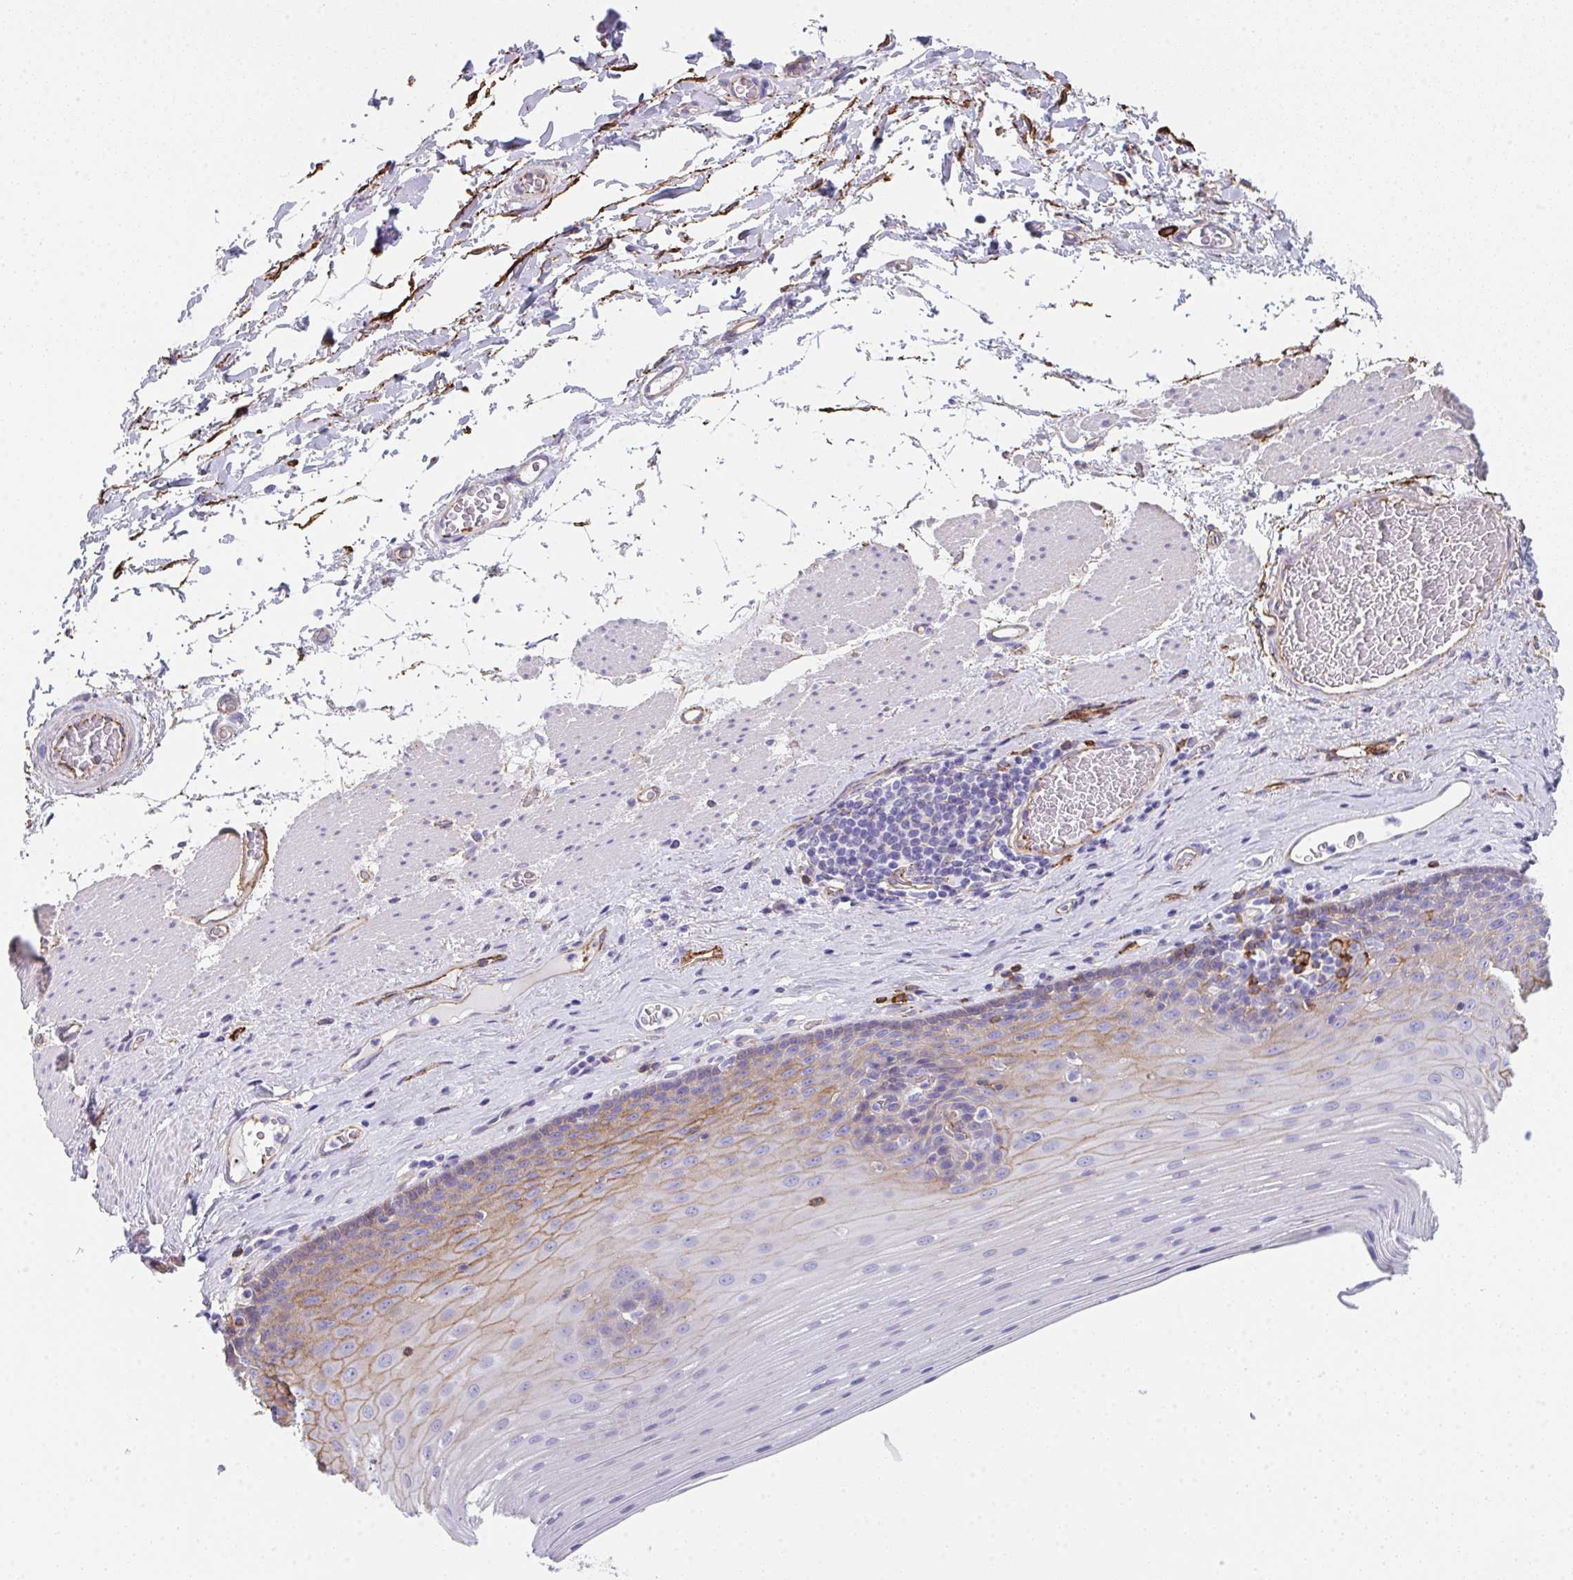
{"staining": {"intensity": "weak", "quantity": "25%-75%", "location": "cytoplasmic/membranous"}, "tissue": "esophagus", "cell_type": "Squamous epithelial cells", "image_type": "normal", "snomed": [{"axis": "morphology", "description": "Normal tissue, NOS"}, {"axis": "topography", "description": "Esophagus"}], "caption": "Weak cytoplasmic/membranous staining is present in approximately 25%-75% of squamous epithelial cells in unremarkable esophagus. The staining was performed using DAB to visualize the protein expression in brown, while the nuclei were stained in blue with hematoxylin (Magnification: 20x).", "gene": "DBN1", "patient": {"sex": "male", "age": 62}}